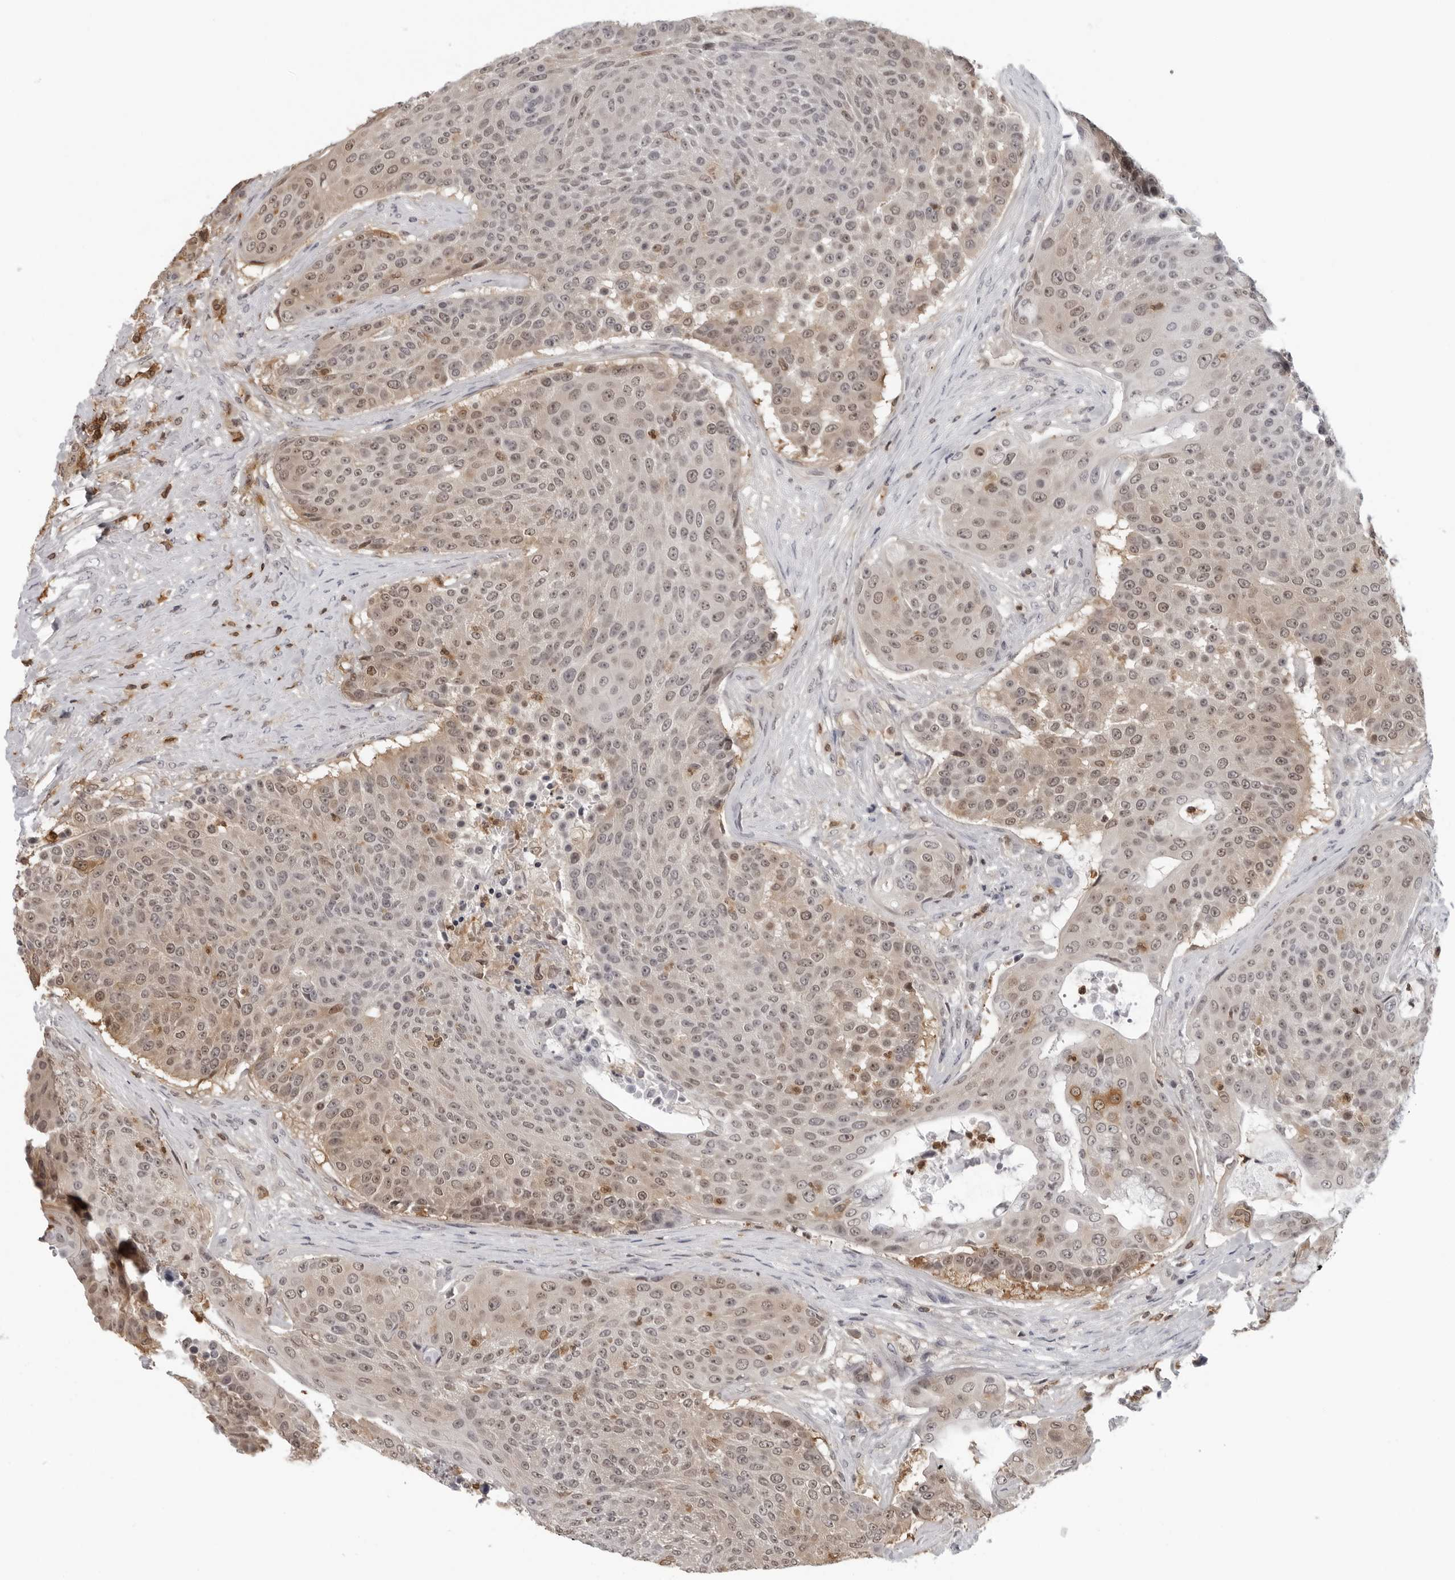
{"staining": {"intensity": "weak", "quantity": ">75%", "location": "cytoplasmic/membranous,nuclear"}, "tissue": "urothelial cancer", "cell_type": "Tumor cells", "image_type": "cancer", "snomed": [{"axis": "morphology", "description": "Urothelial carcinoma, High grade"}, {"axis": "topography", "description": "Urinary bladder"}], "caption": "Immunohistochemistry (IHC) micrograph of urothelial cancer stained for a protein (brown), which shows low levels of weak cytoplasmic/membranous and nuclear positivity in about >75% of tumor cells.", "gene": "HSPH1", "patient": {"sex": "female", "age": 63}}